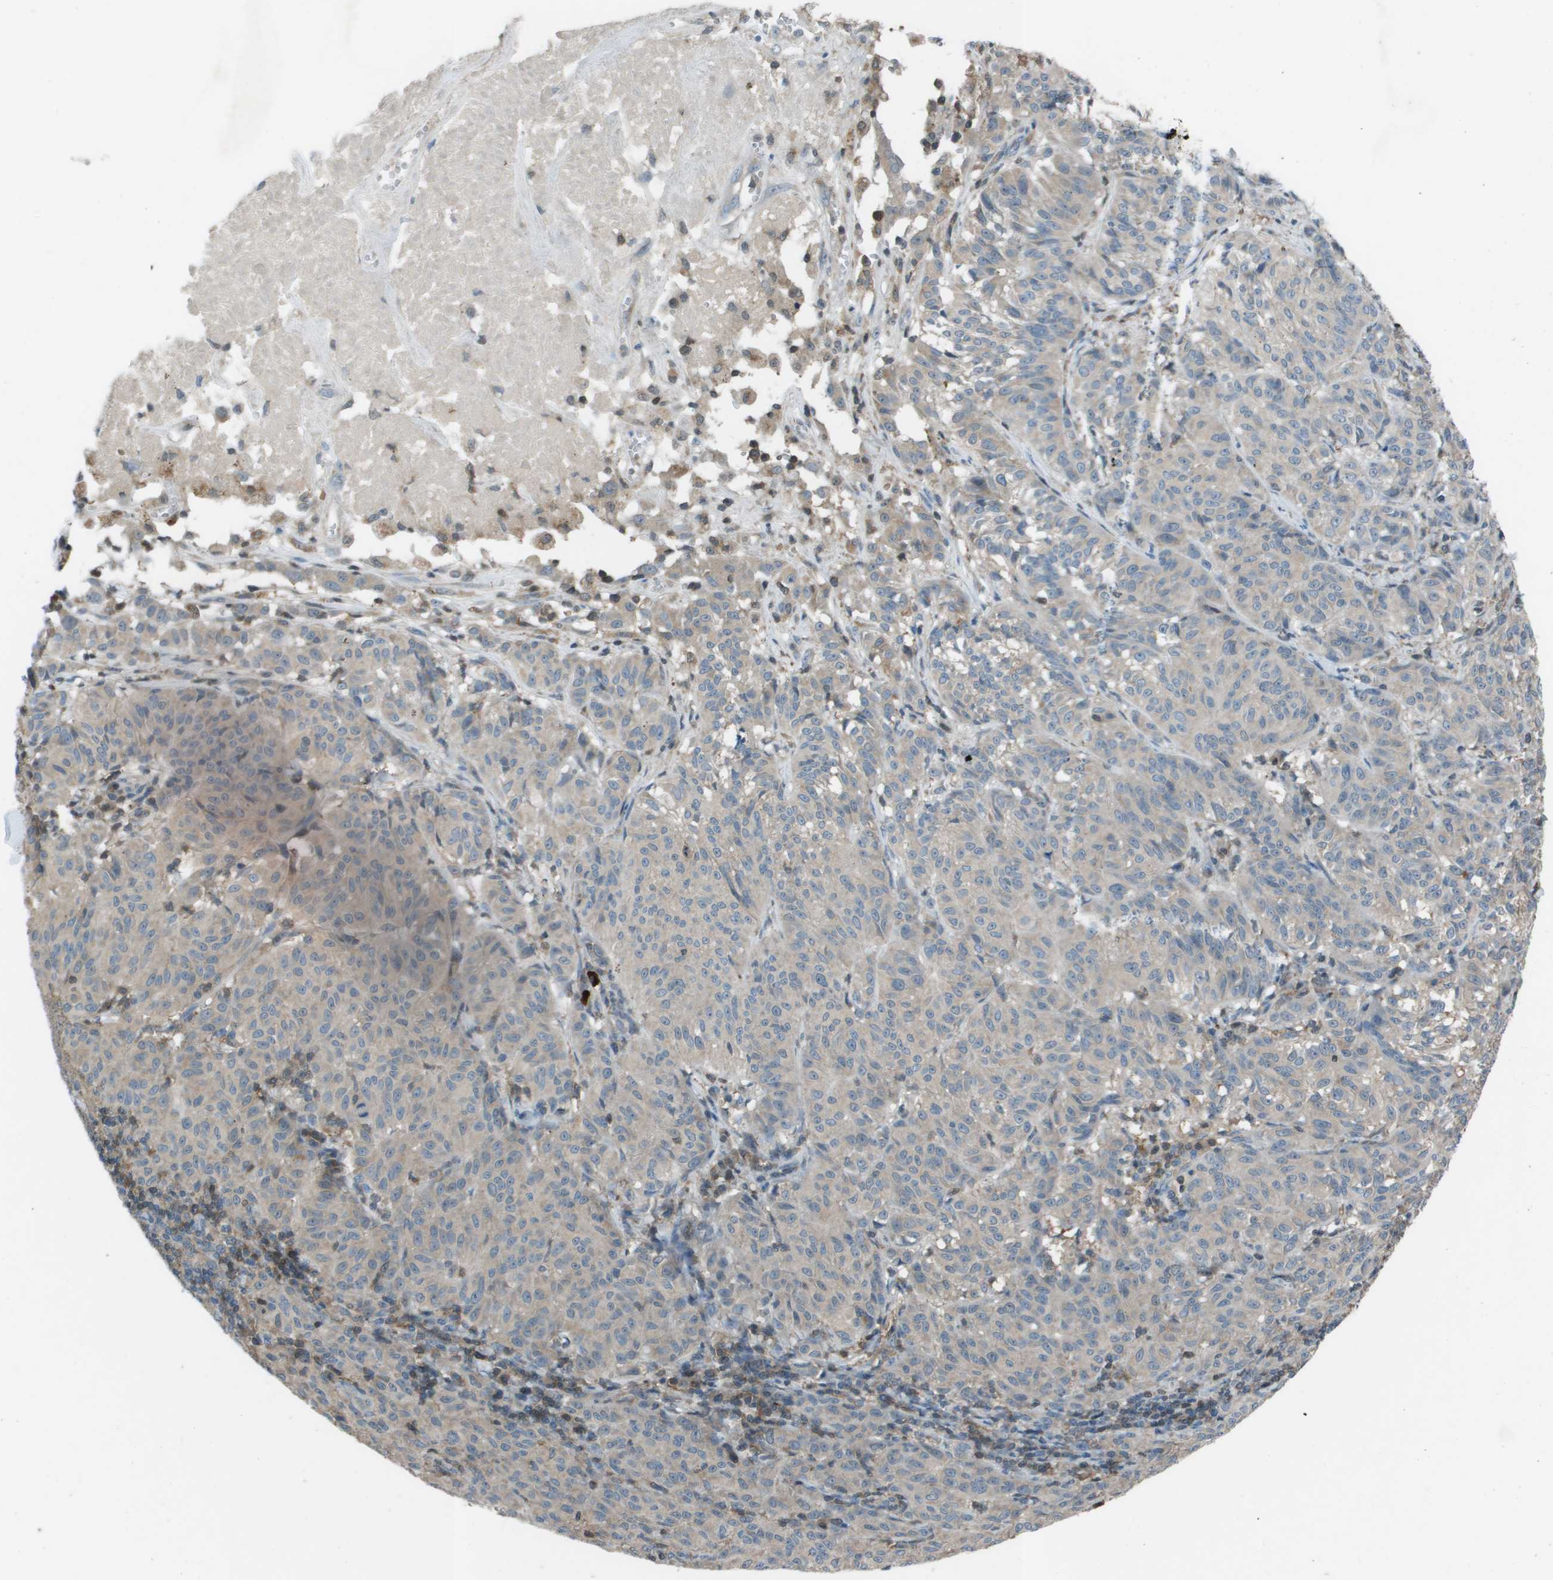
{"staining": {"intensity": "weak", "quantity": "25%-75%", "location": "cytoplasmic/membranous"}, "tissue": "melanoma", "cell_type": "Tumor cells", "image_type": "cancer", "snomed": [{"axis": "morphology", "description": "Malignant melanoma, NOS"}, {"axis": "topography", "description": "Skin"}], "caption": "Approximately 25%-75% of tumor cells in melanoma show weak cytoplasmic/membranous protein expression as visualized by brown immunohistochemical staining.", "gene": "CAMK4", "patient": {"sex": "female", "age": 72}}